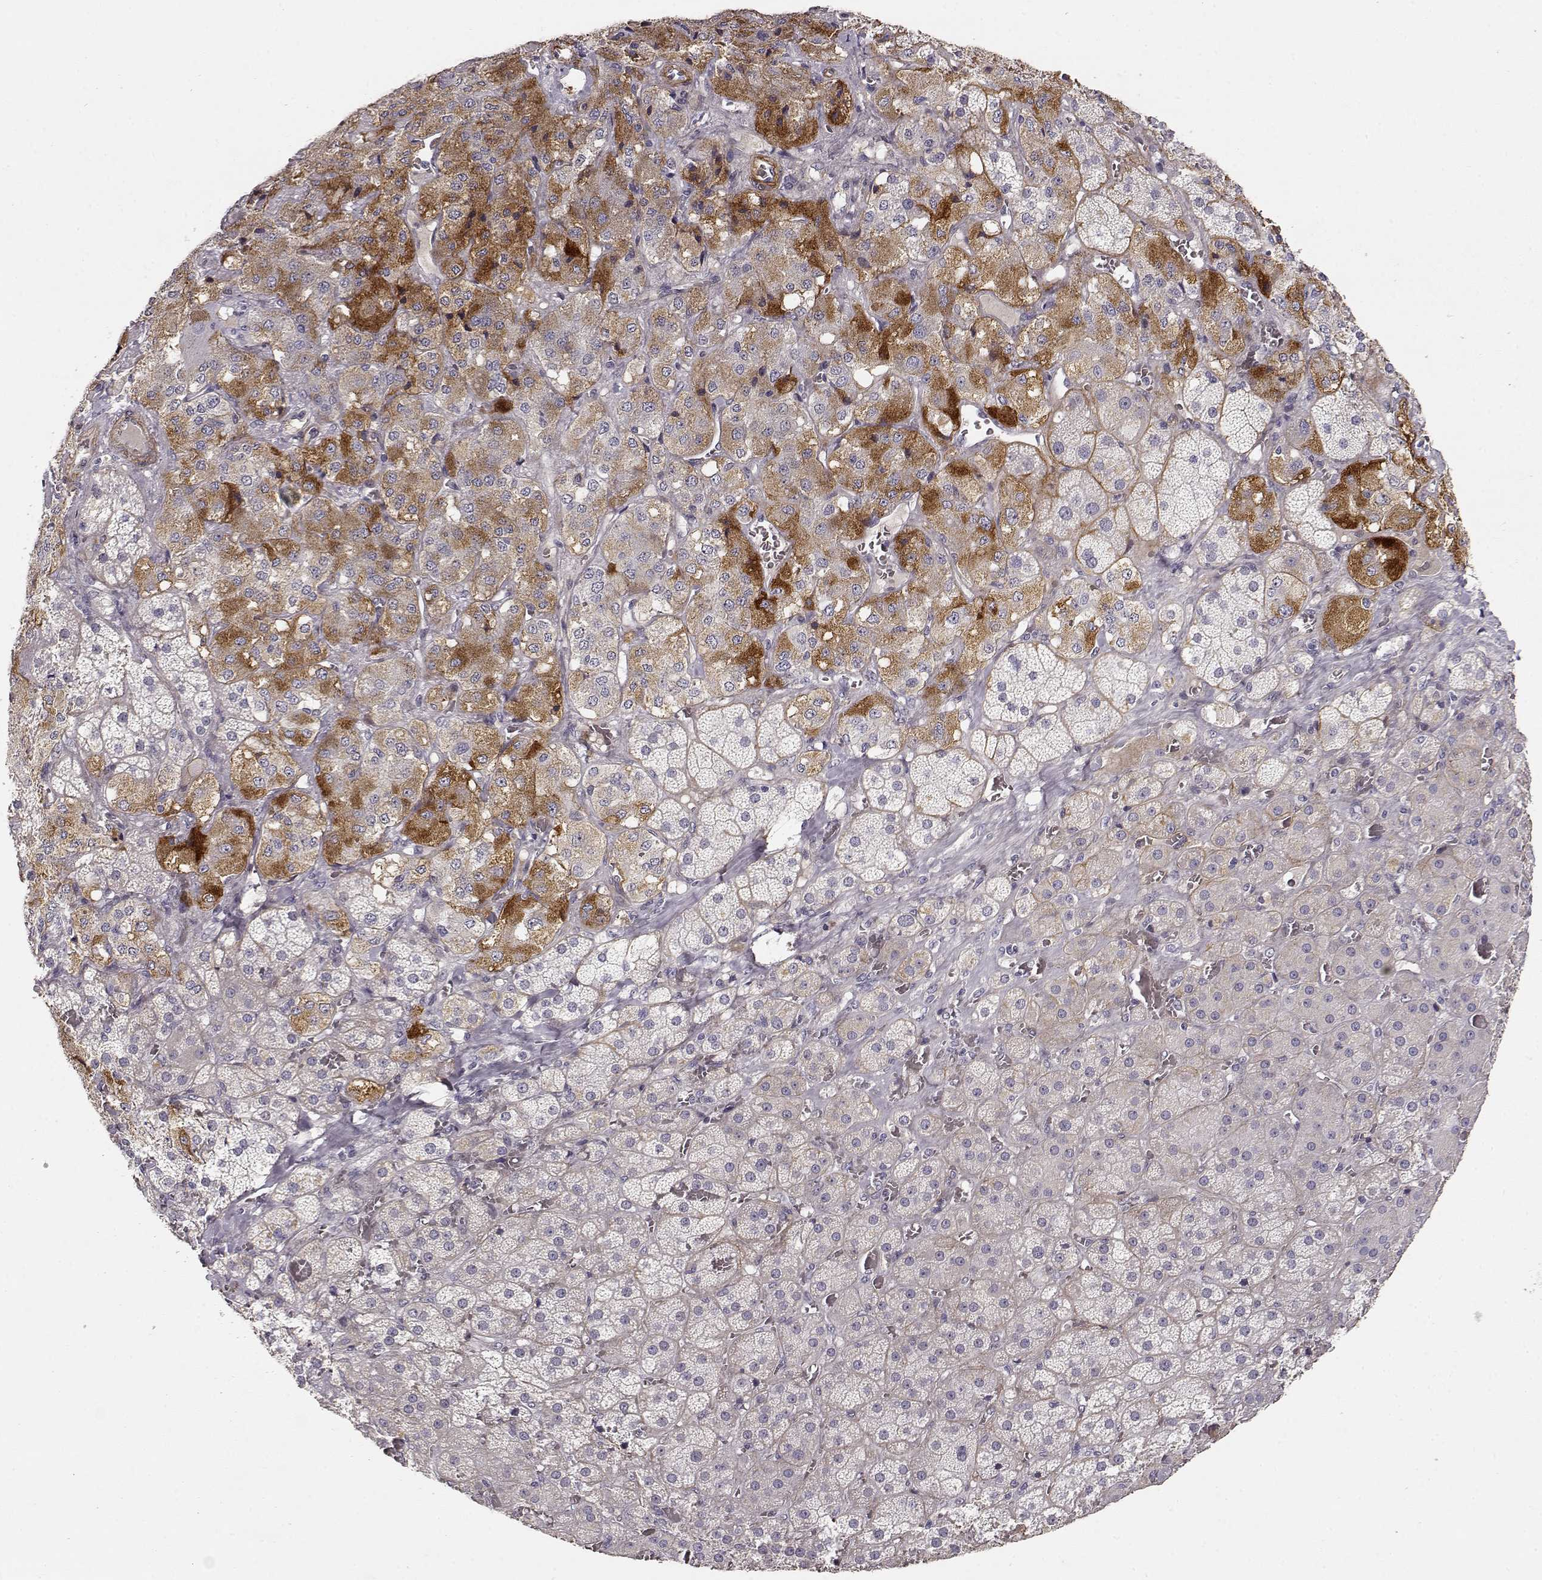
{"staining": {"intensity": "negative", "quantity": "none", "location": "none"}, "tissue": "adrenal gland", "cell_type": "Glandular cells", "image_type": "normal", "snomed": [{"axis": "morphology", "description": "Normal tissue, NOS"}, {"axis": "topography", "description": "Adrenal gland"}], "caption": "An immunohistochemistry (IHC) photomicrograph of benign adrenal gland is shown. There is no staining in glandular cells of adrenal gland. The staining was performed using DAB (3,3'-diaminobenzidine) to visualize the protein expression in brown, while the nuclei were stained in blue with hematoxylin (Magnification: 20x).", "gene": "LAMA5", "patient": {"sex": "male", "age": 57}}